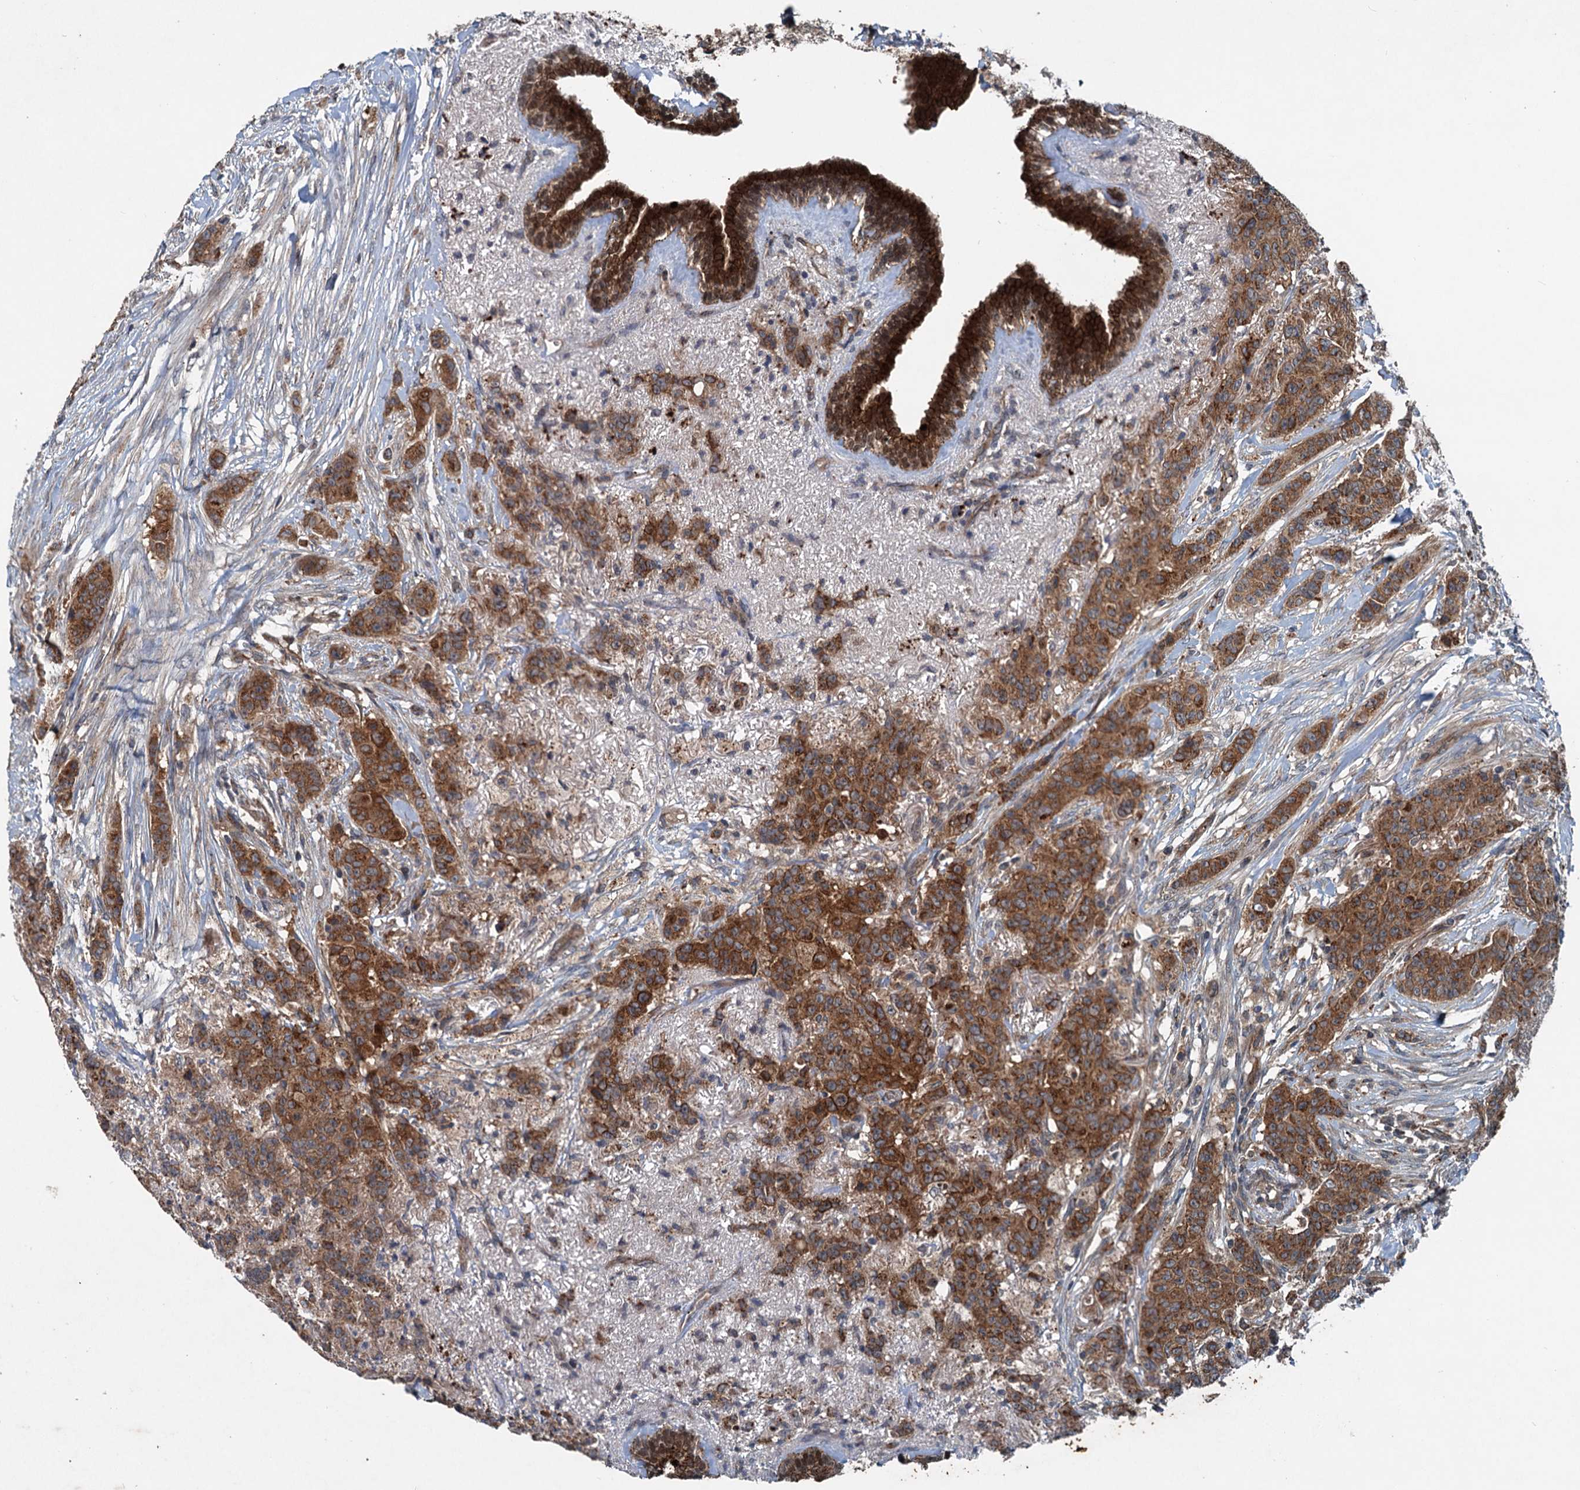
{"staining": {"intensity": "strong", "quantity": ">75%", "location": "cytoplasmic/membranous"}, "tissue": "breast cancer", "cell_type": "Tumor cells", "image_type": "cancer", "snomed": [{"axis": "morphology", "description": "Duct carcinoma"}, {"axis": "topography", "description": "Breast"}], "caption": "A micrograph of human breast cancer stained for a protein demonstrates strong cytoplasmic/membranous brown staining in tumor cells. The protein is shown in brown color, while the nuclei are stained blue.", "gene": "N4BP2L2", "patient": {"sex": "female", "age": 40}}